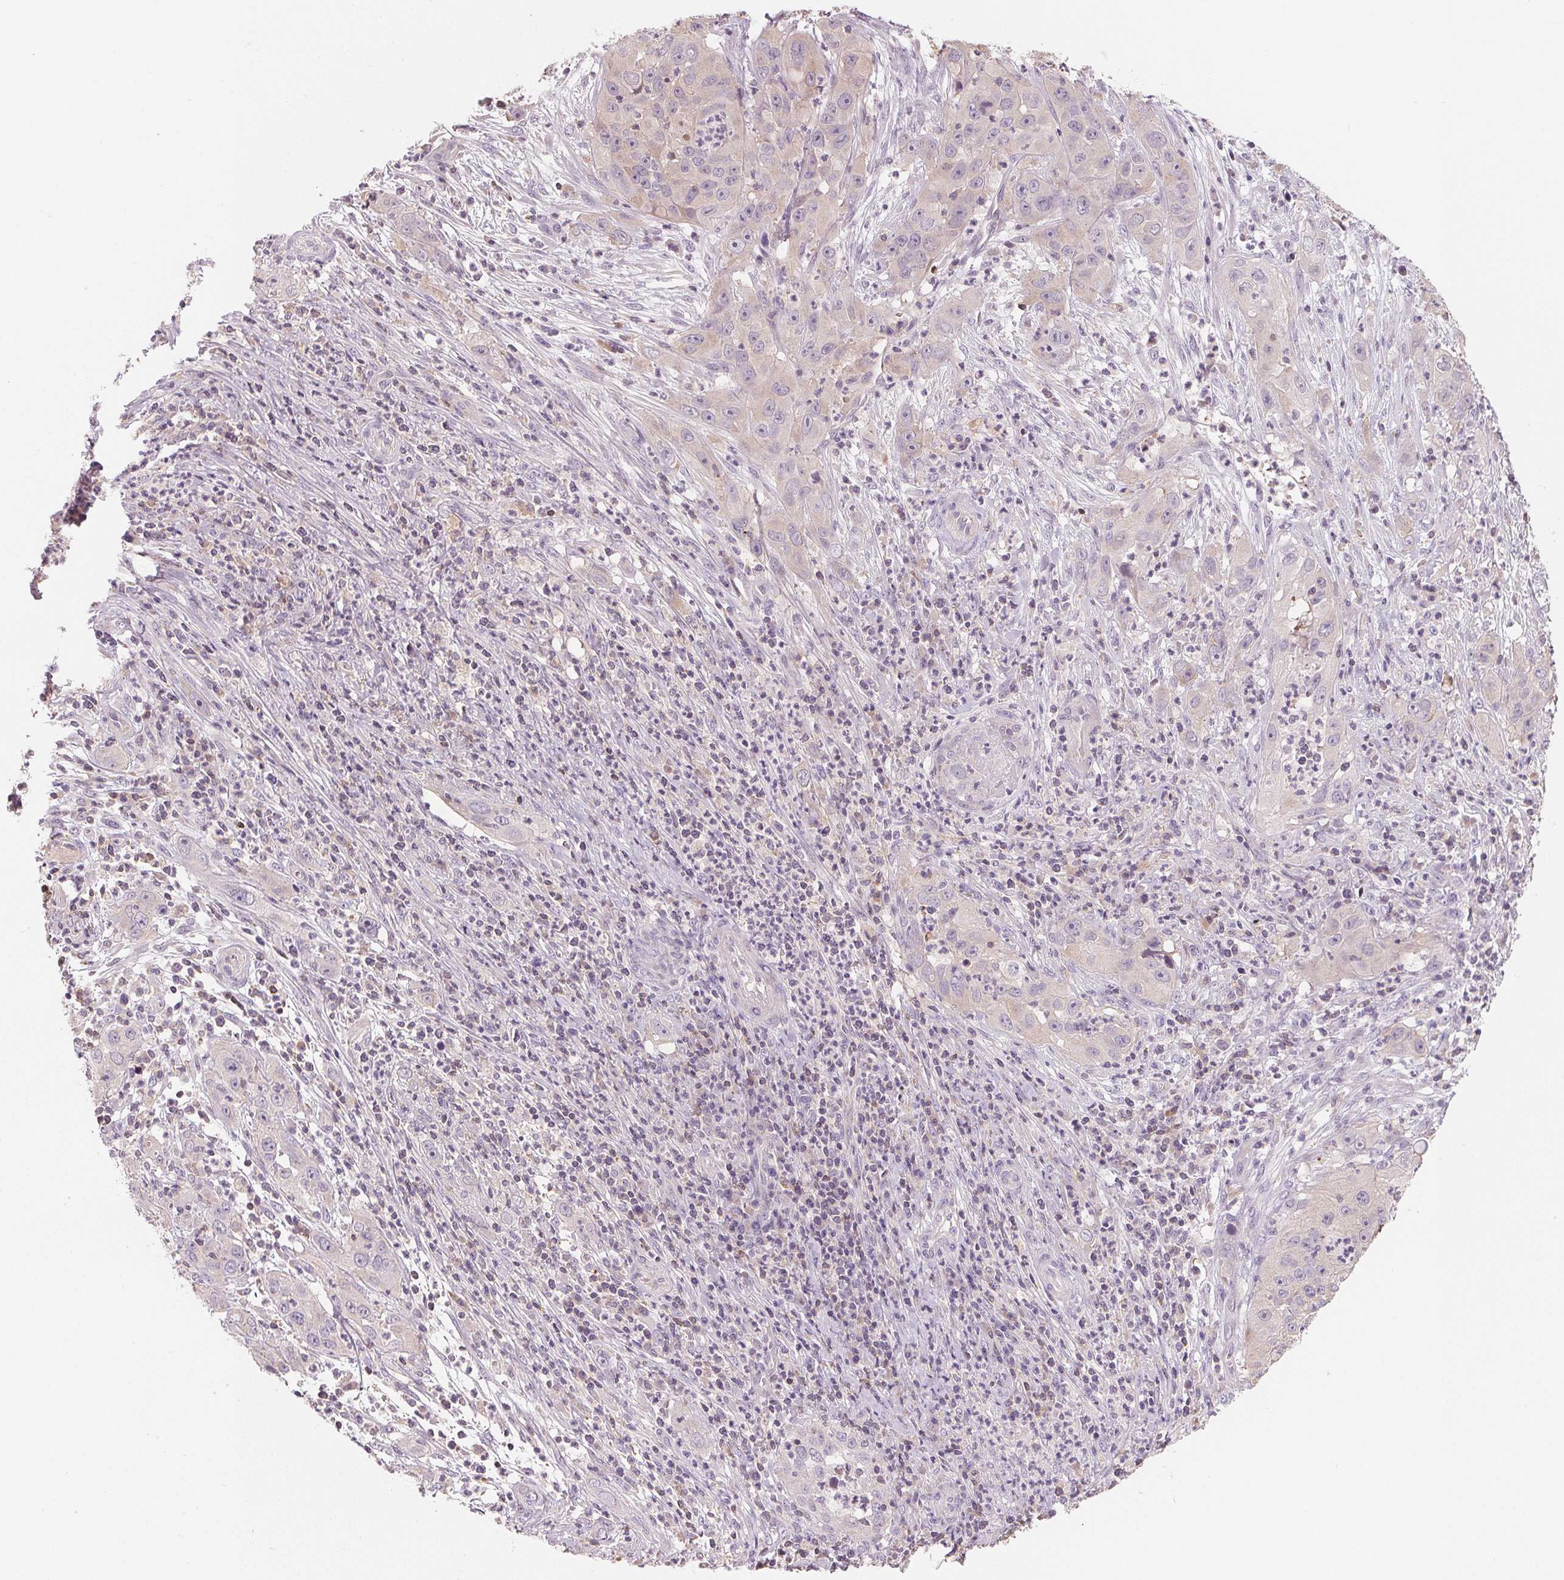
{"staining": {"intensity": "negative", "quantity": "none", "location": "none"}, "tissue": "cervical cancer", "cell_type": "Tumor cells", "image_type": "cancer", "snomed": [{"axis": "morphology", "description": "Squamous cell carcinoma, NOS"}, {"axis": "topography", "description": "Cervix"}], "caption": "High magnification brightfield microscopy of squamous cell carcinoma (cervical) stained with DAB (3,3'-diaminobenzidine) (brown) and counterstained with hematoxylin (blue): tumor cells show no significant positivity.", "gene": "VTCN1", "patient": {"sex": "female", "age": 32}}